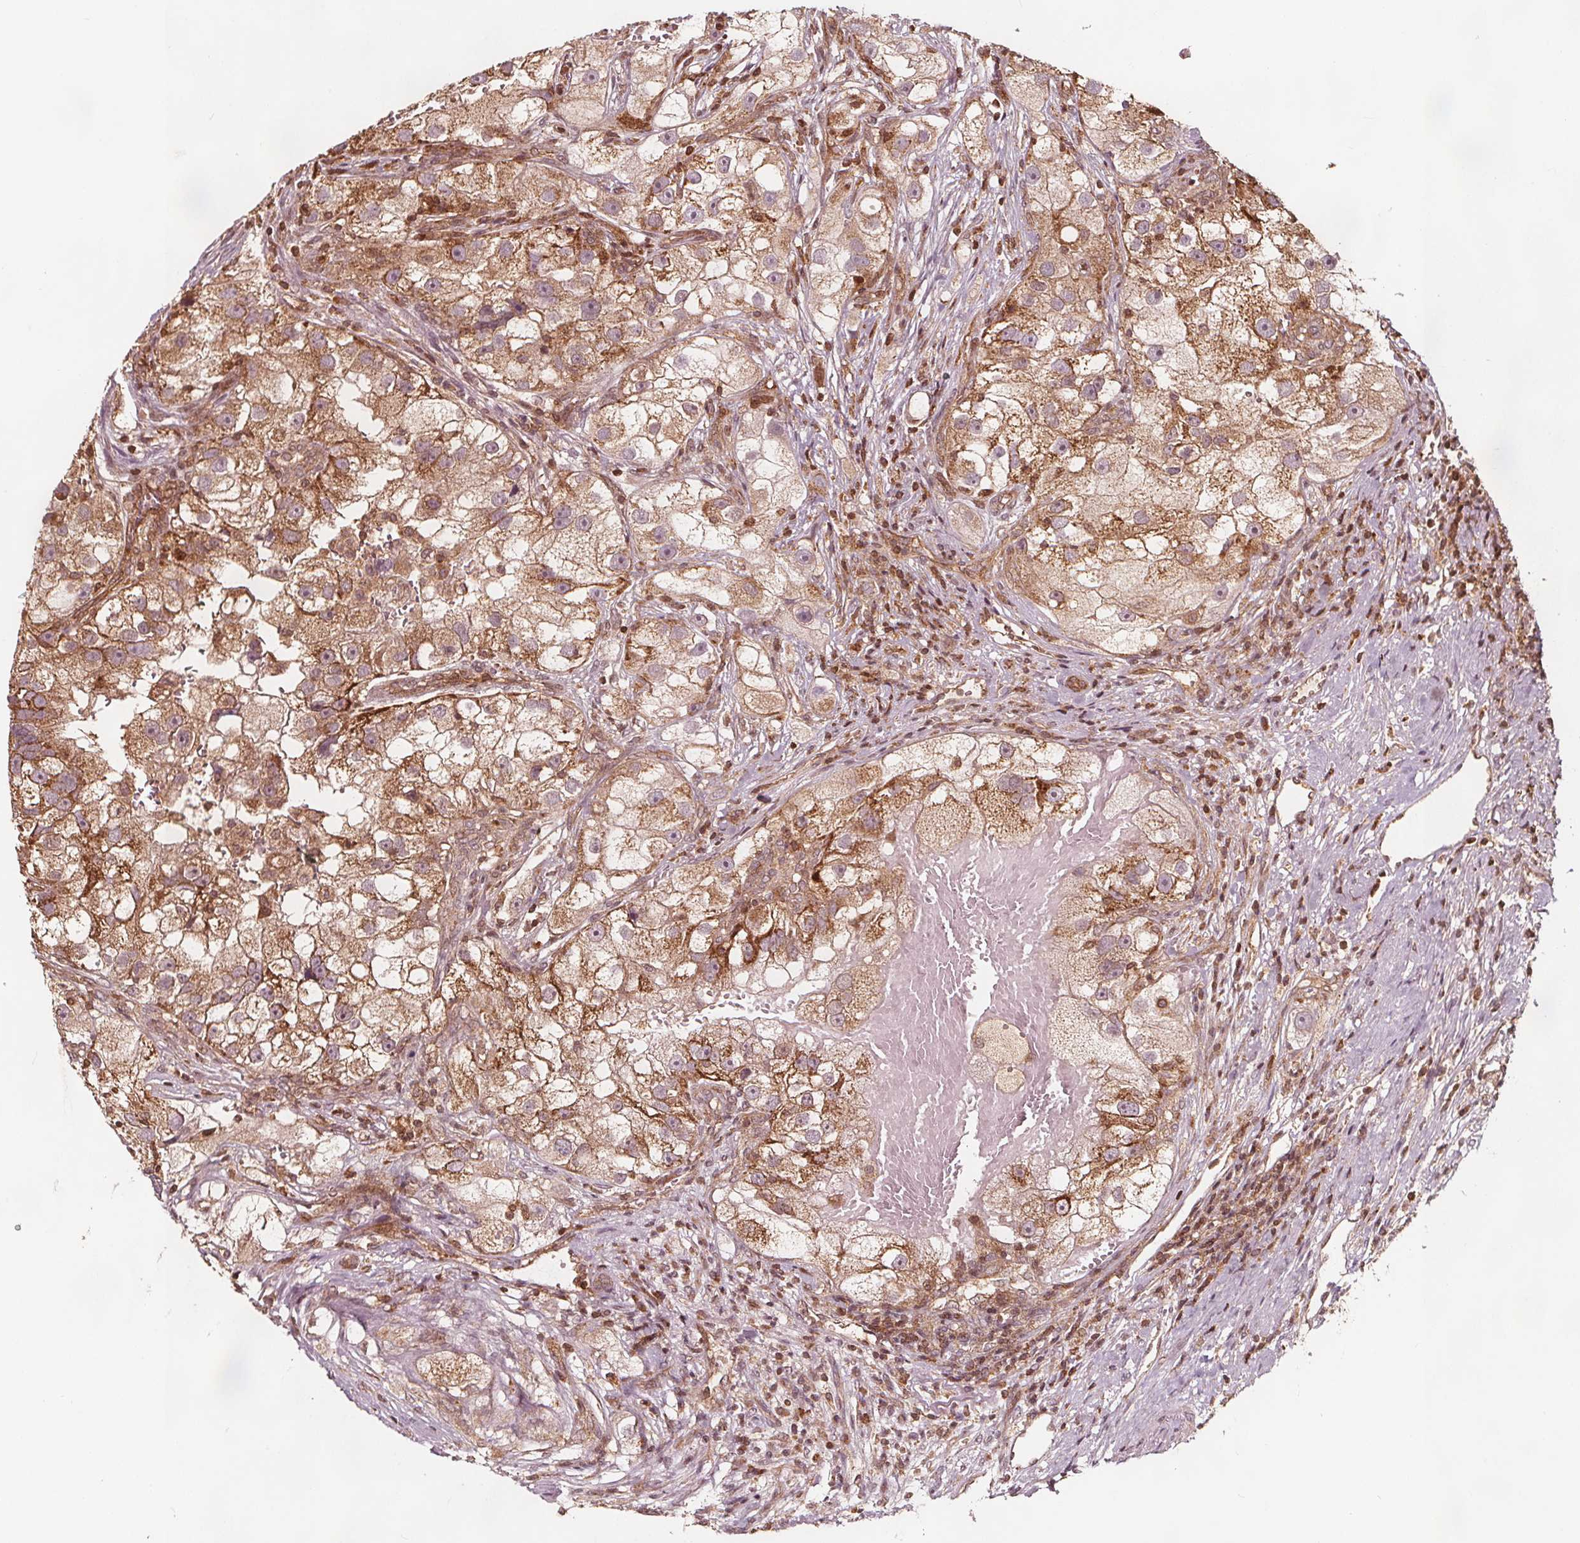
{"staining": {"intensity": "moderate", "quantity": ">75%", "location": "cytoplasmic/membranous"}, "tissue": "renal cancer", "cell_type": "Tumor cells", "image_type": "cancer", "snomed": [{"axis": "morphology", "description": "Adenocarcinoma, NOS"}, {"axis": "topography", "description": "Kidney"}], "caption": "Protein staining displays moderate cytoplasmic/membranous positivity in approximately >75% of tumor cells in renal adenocarcinoma. (IHC, brightfield microscopy, high magnification).", "gene": "AIP", "patient": {"sex": "male", "age": 63}}